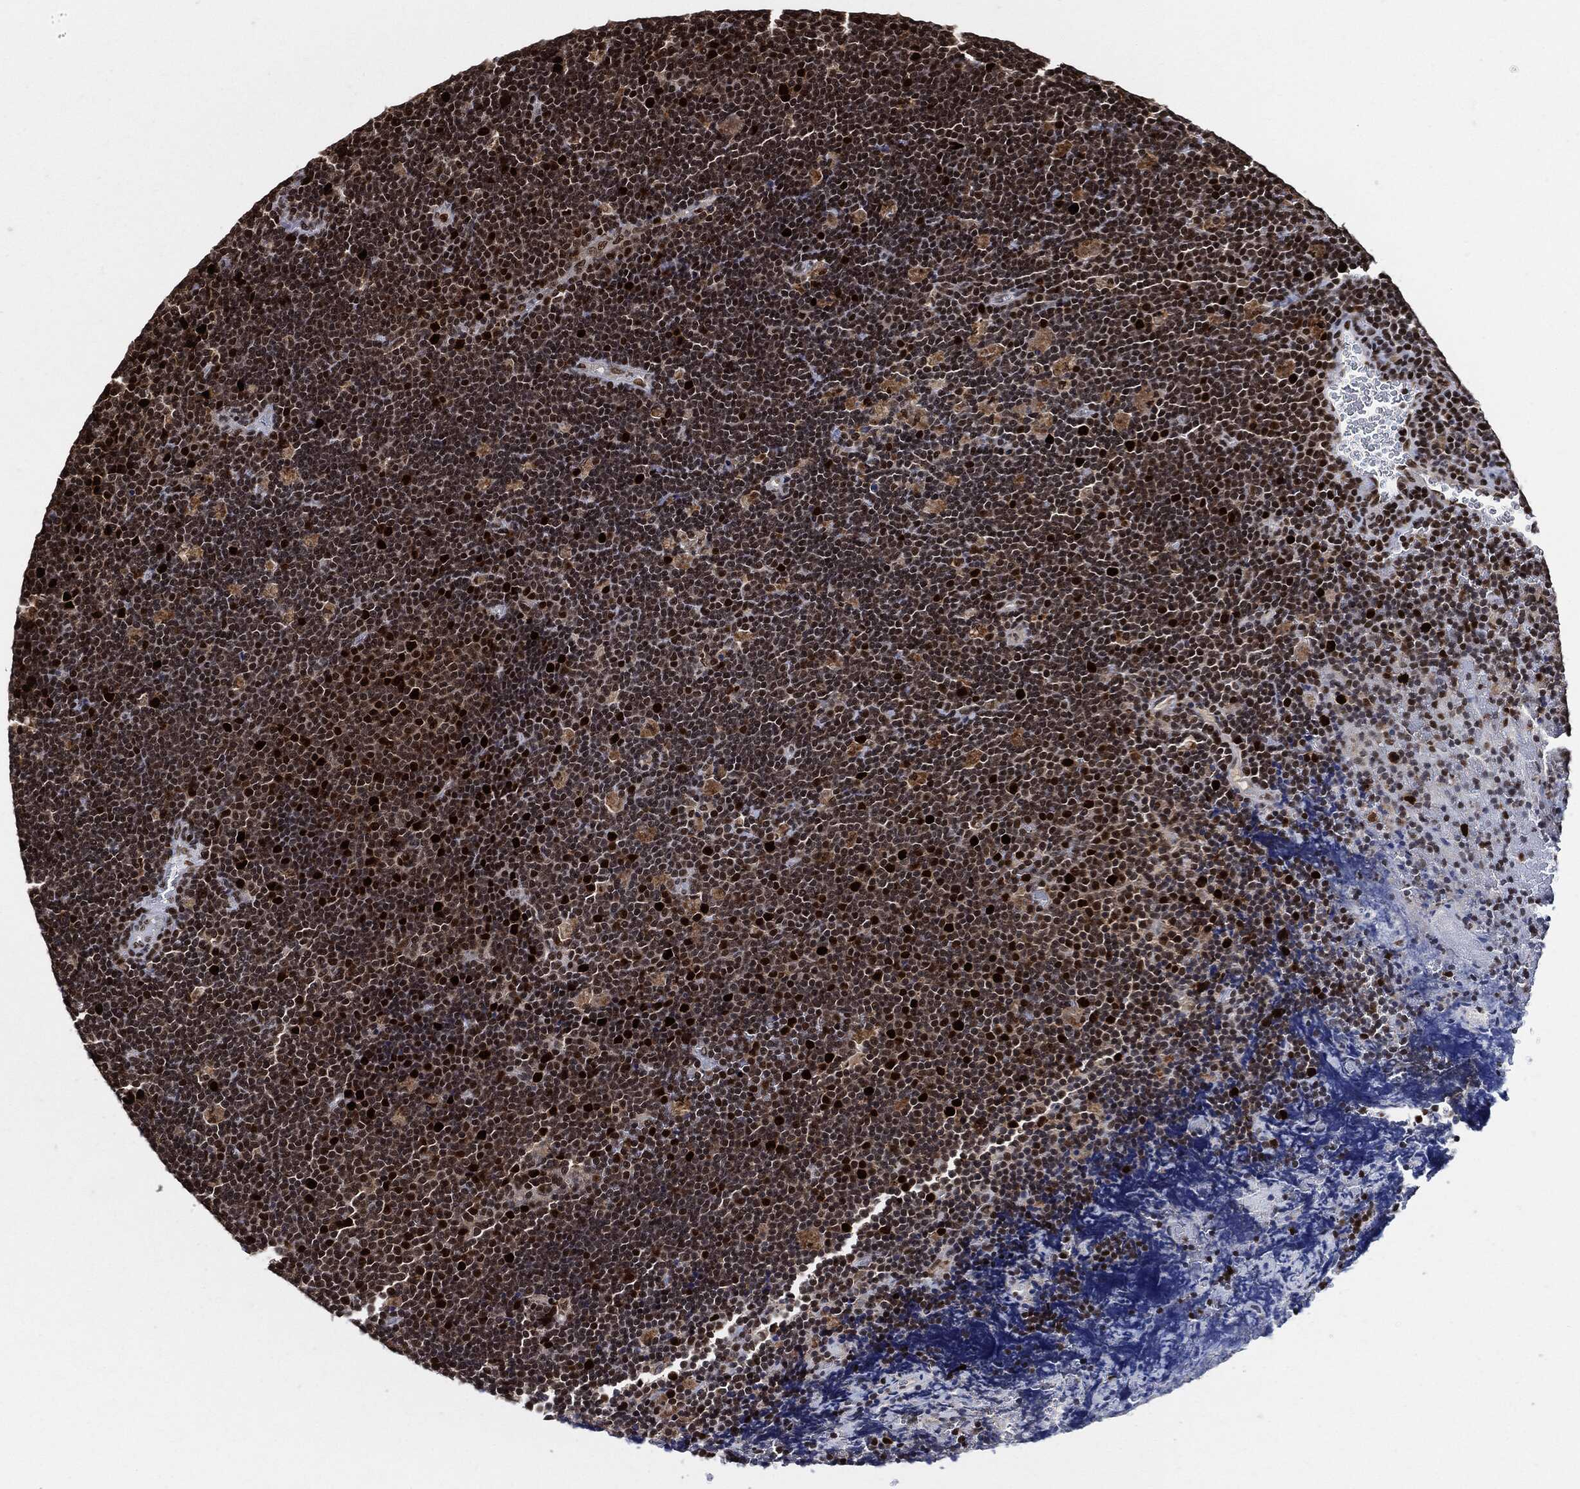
{"staining": {"intensity": "strong", "quantity": "25%-75%", "location": "nuclear"}, "tissue": "lymphoma", "cell_type": "Tumor cells", "image_type": "cancer", "snomed": [{"axis": "morphology", "description": "Malignant lymphoma, non-Hodgkin's type, Low grade"}, {"axis": "topography", "description": "Brain"}], "caption": "Immunohistochemistry staining of lymphoma, which shows high levels of strong nuclear expression in approximately 25%-75% of tumor cells indicating strong nuclear protein positivity. The staining was performed using DAB (brown) for protein detection and nuclei were counterstained in hematoxylin (blue).", "gene": "PCNA", "patient": {"sex": "female", "age": 66}}